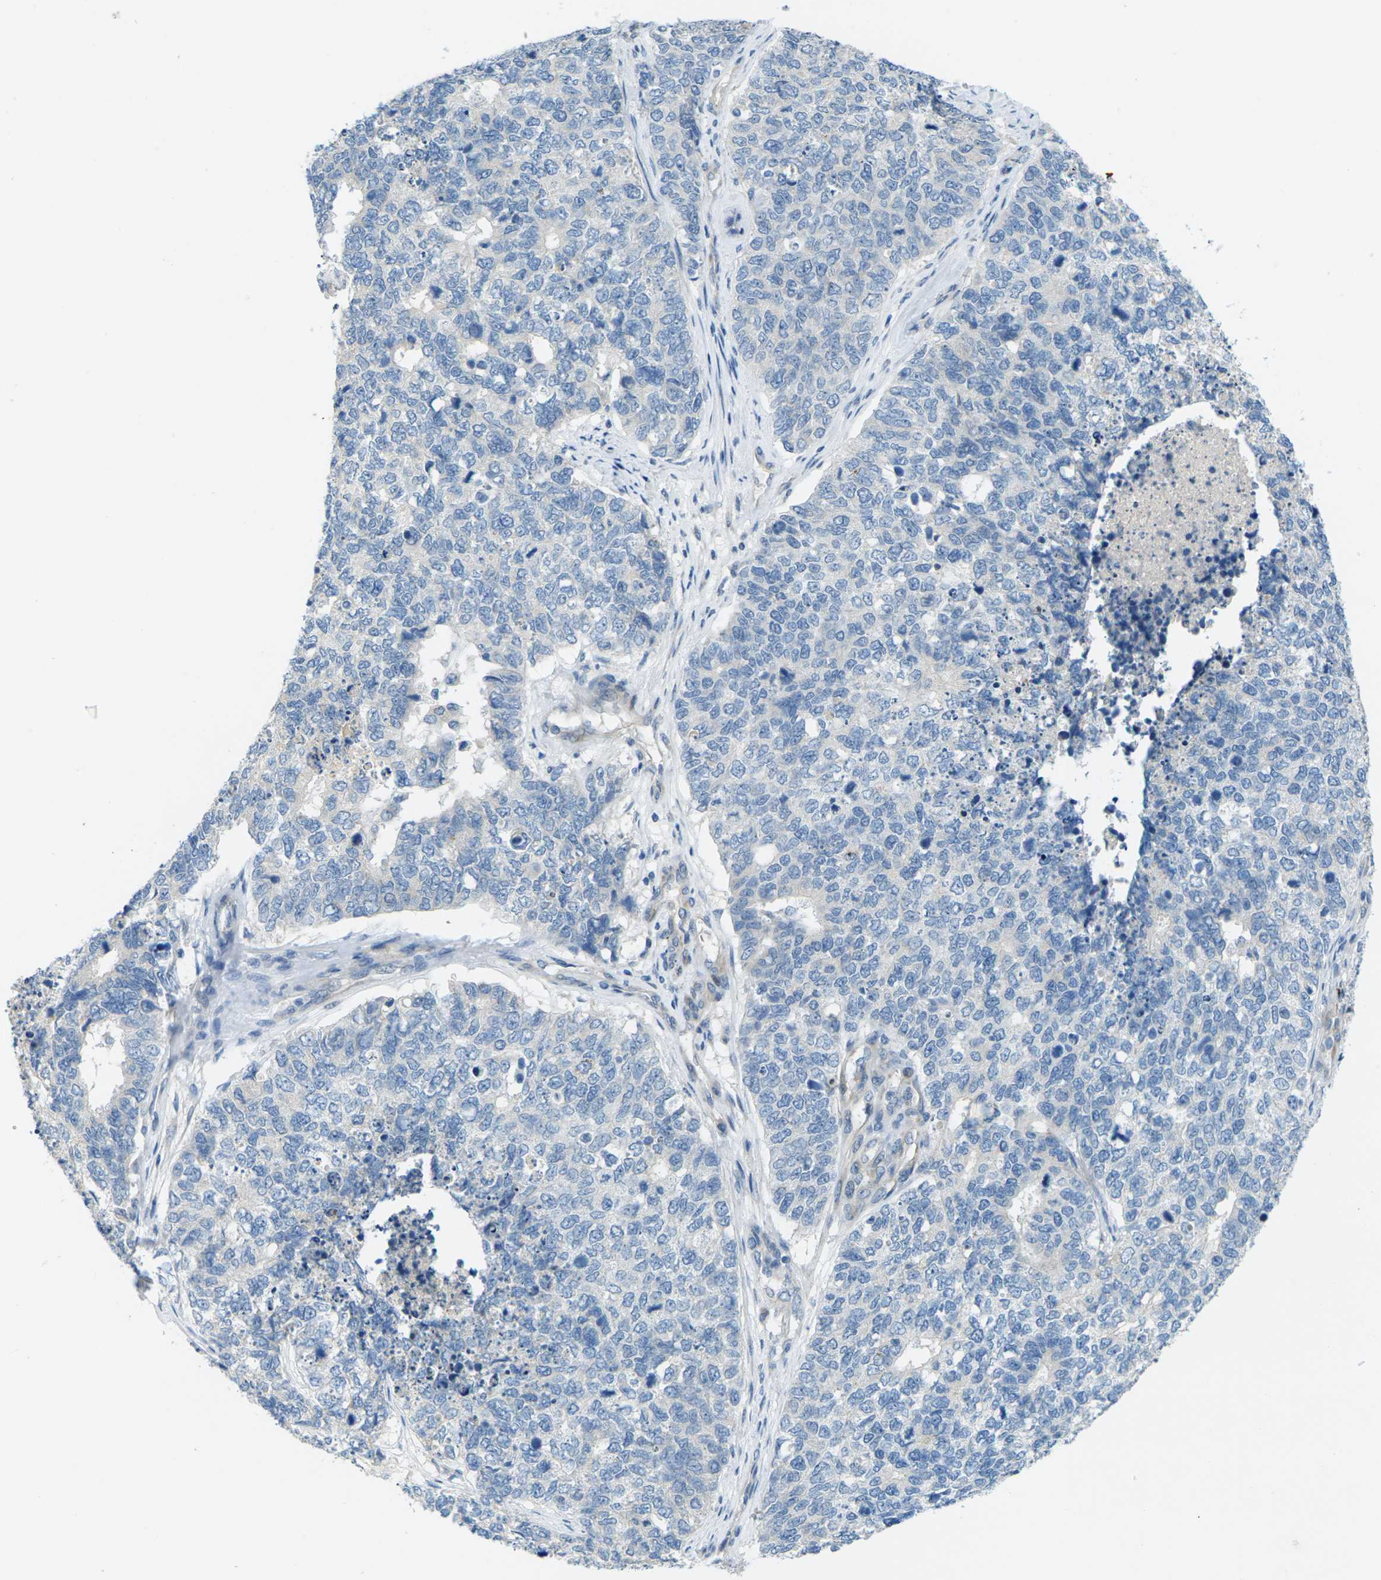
{"staining": {"intensity": "negative", "quantity": "none", "location": "none"}, "tissue": "cervical cancer", "cell_type": "Tumor cells", "image_type": "cancer", "snomed": [{"axis": "morphology", "description": "Squamous cell carcinoma, NOS"}, {"axis": "topography", "description": "Cervix"}], "caption": "A high-resolution histopathology image shows IHC staining of cervical squamous cell carcinoma, which reveals no significant positivity in tumor cells.", "gene": "CYP2C8", "patient": {"sex": "female", "age": 63}}